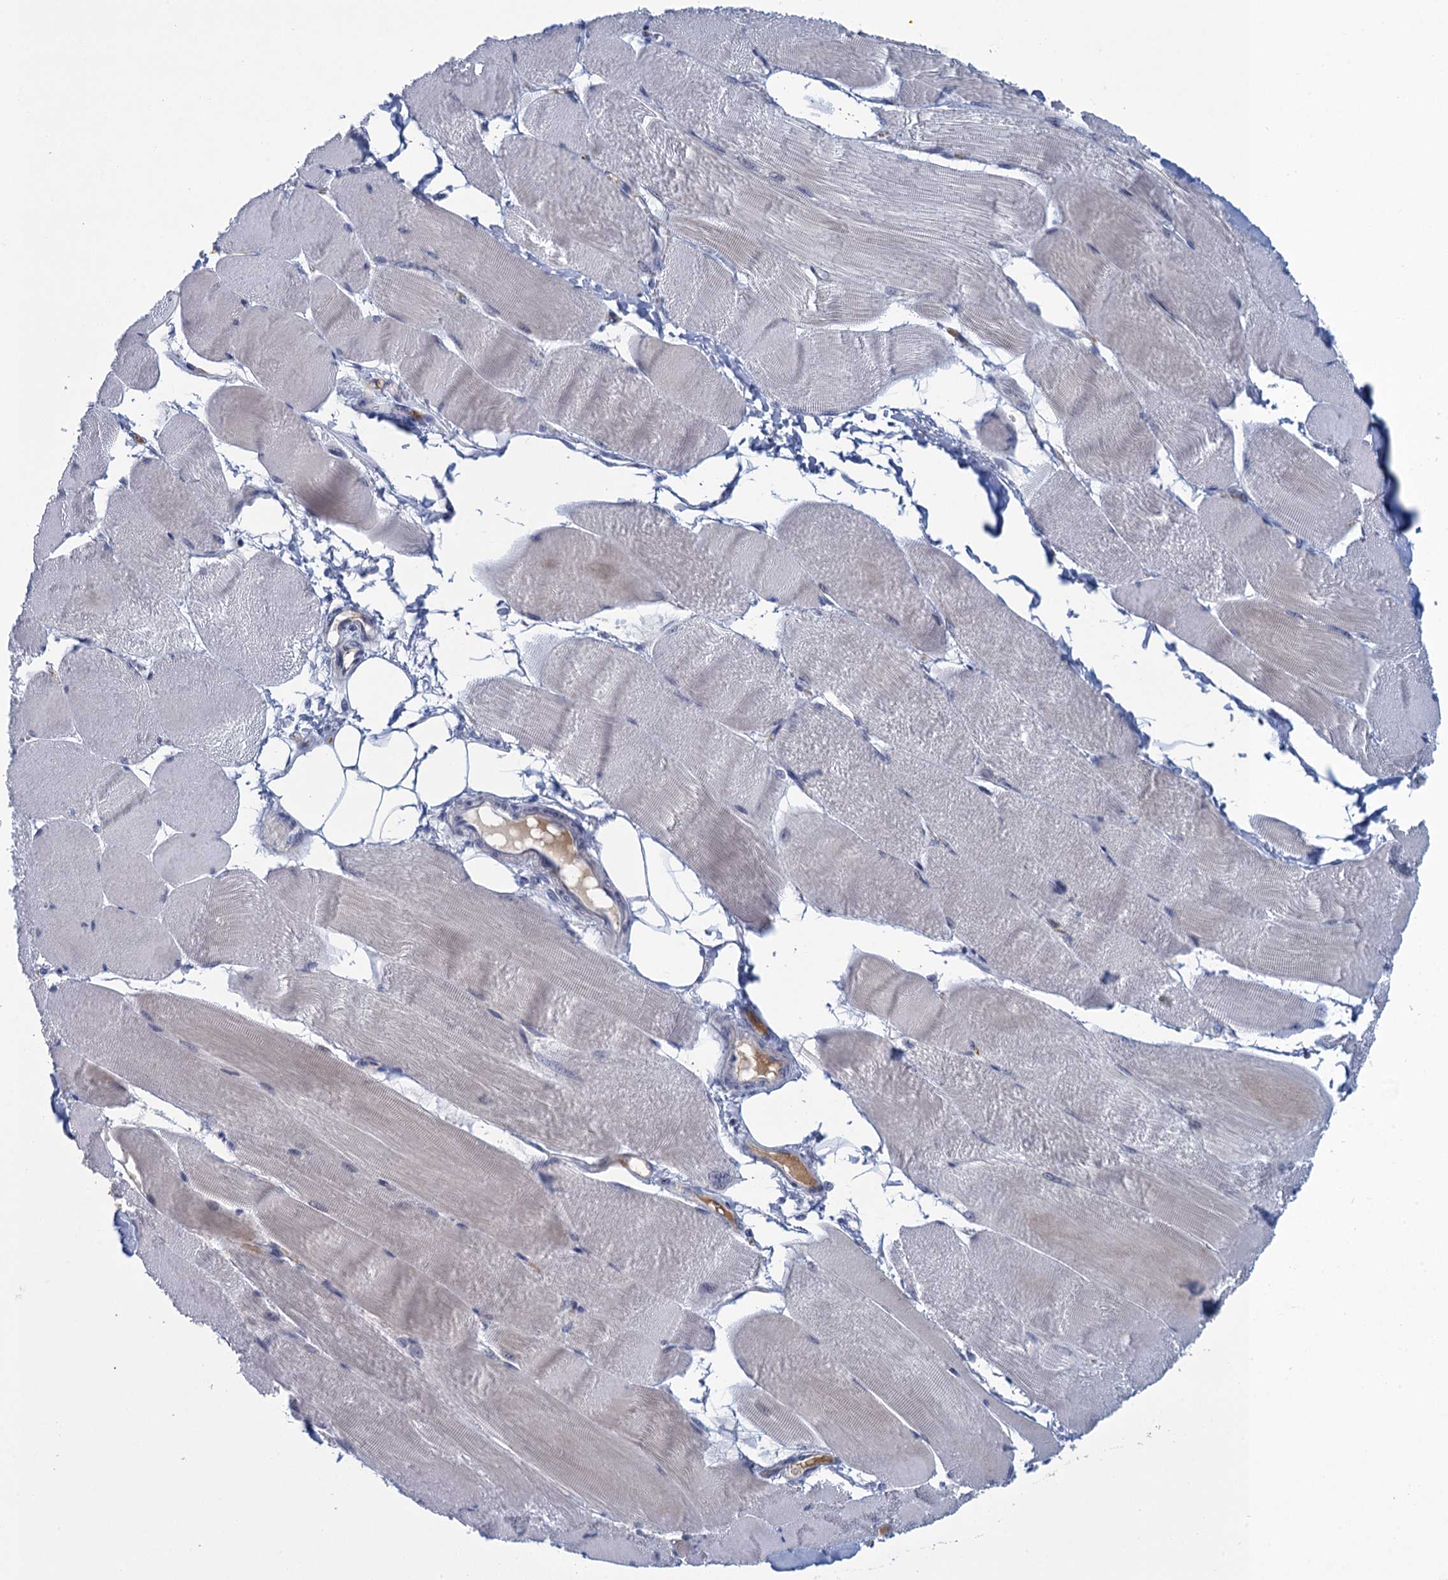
{"staining": {"intensity": "weak", "quantity": "25%-75%", "location": "cytoplasmic/membranous"}, "tissue": "skeletal muscle", "cell_type": "Myocytes", "image_type": "normal", "snomed": [{"axis": "morphology", "description": "Normal tissue, NOS"}, {"axis": "morphology", "description": "Basal cell carcinoma"}, {"axis": "topography", "description": "Skeletal muscle"}], "caption": "Brown immunohistochemical staining in unremarkable human skeletal muscle shows weak cytoplasmic/membranous positivity in about 25%-75% of myocytes.", "gene": "SCEL", "patient": {"sex": "female", "age": 64}}